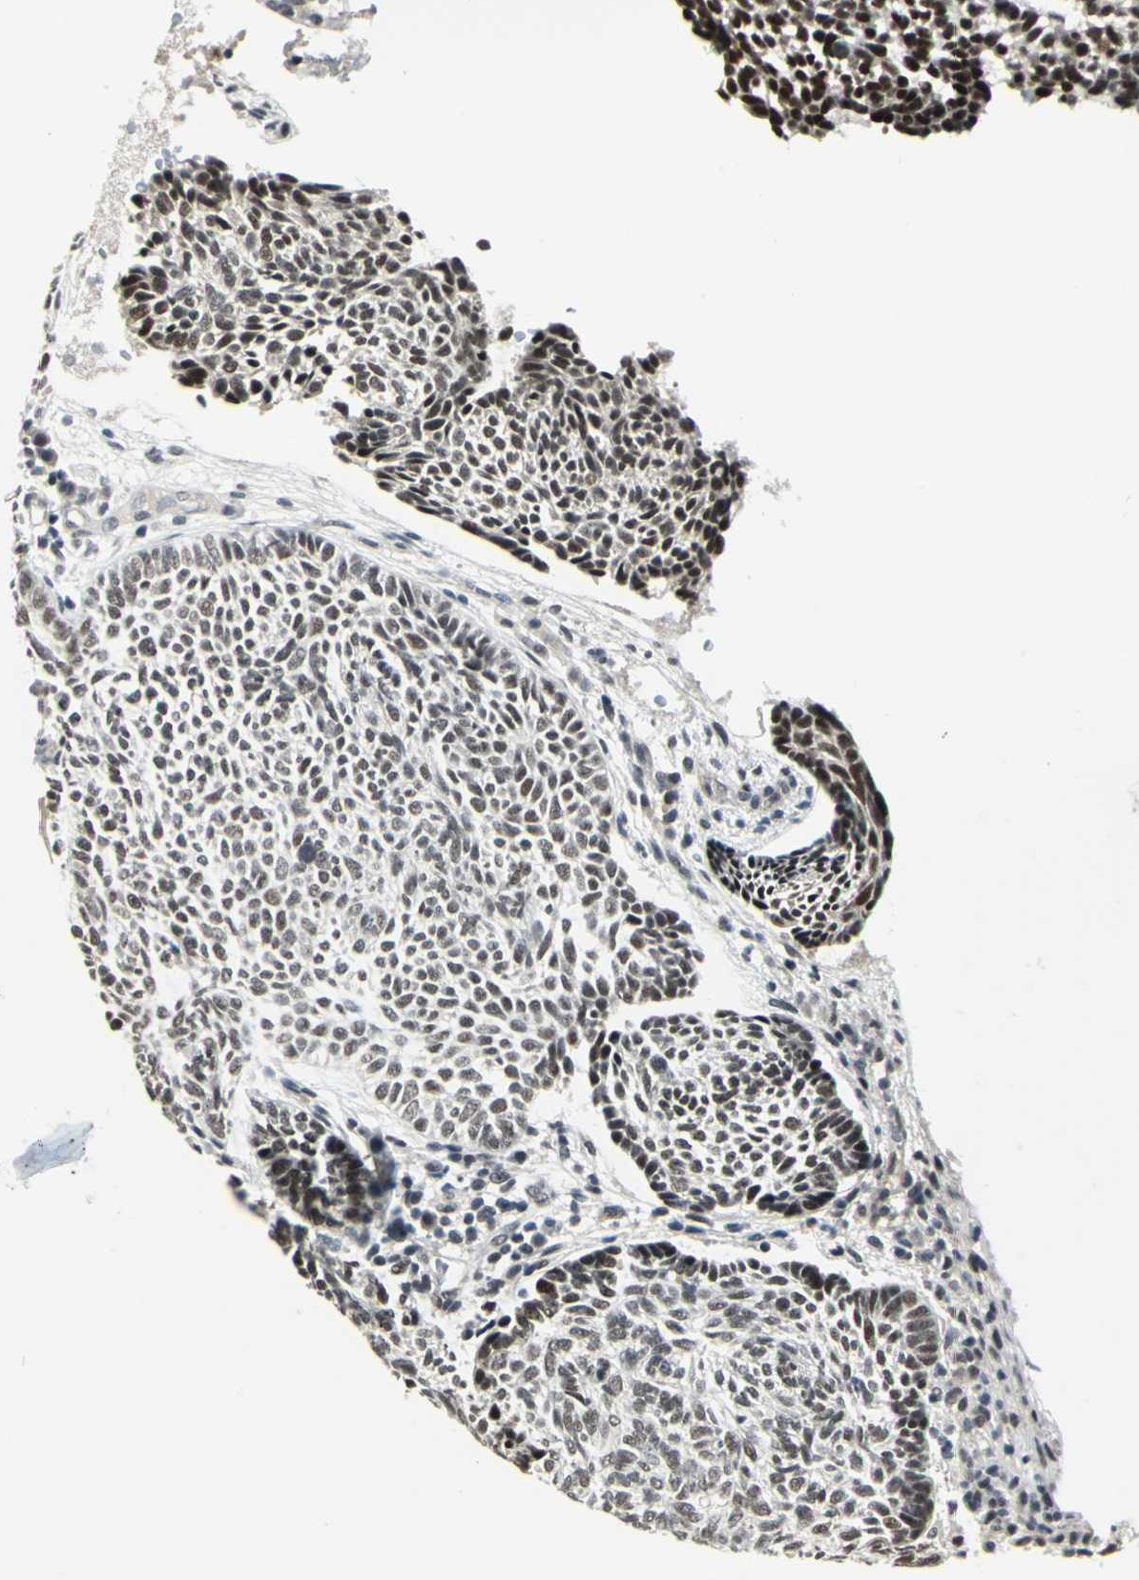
{"staining": {"intensity": "moderate", "quantity": ">75%", "location": "nuclear"}, "tissue": "skin cancer", "cell_type": "Tumor cells", "image_type": "cancer", "snomed": [{"axis": "morphology", "description": "Normal tissue, NOS"}, {"axis": "morphology", "description": "Basal cell carcinoma"}, {"axis": "topography", "description": "Skin"}], "caption": "Tumor cells display medium levels of moderate nuclear staining in approximately >75% of cells in human skin cancer. (DAB (3,3'-diaminobenzidine) IHC with brightfield microscopy, high magnification).", "gene": "MTA1", "patient": {"sex": "male", "age": 87}}